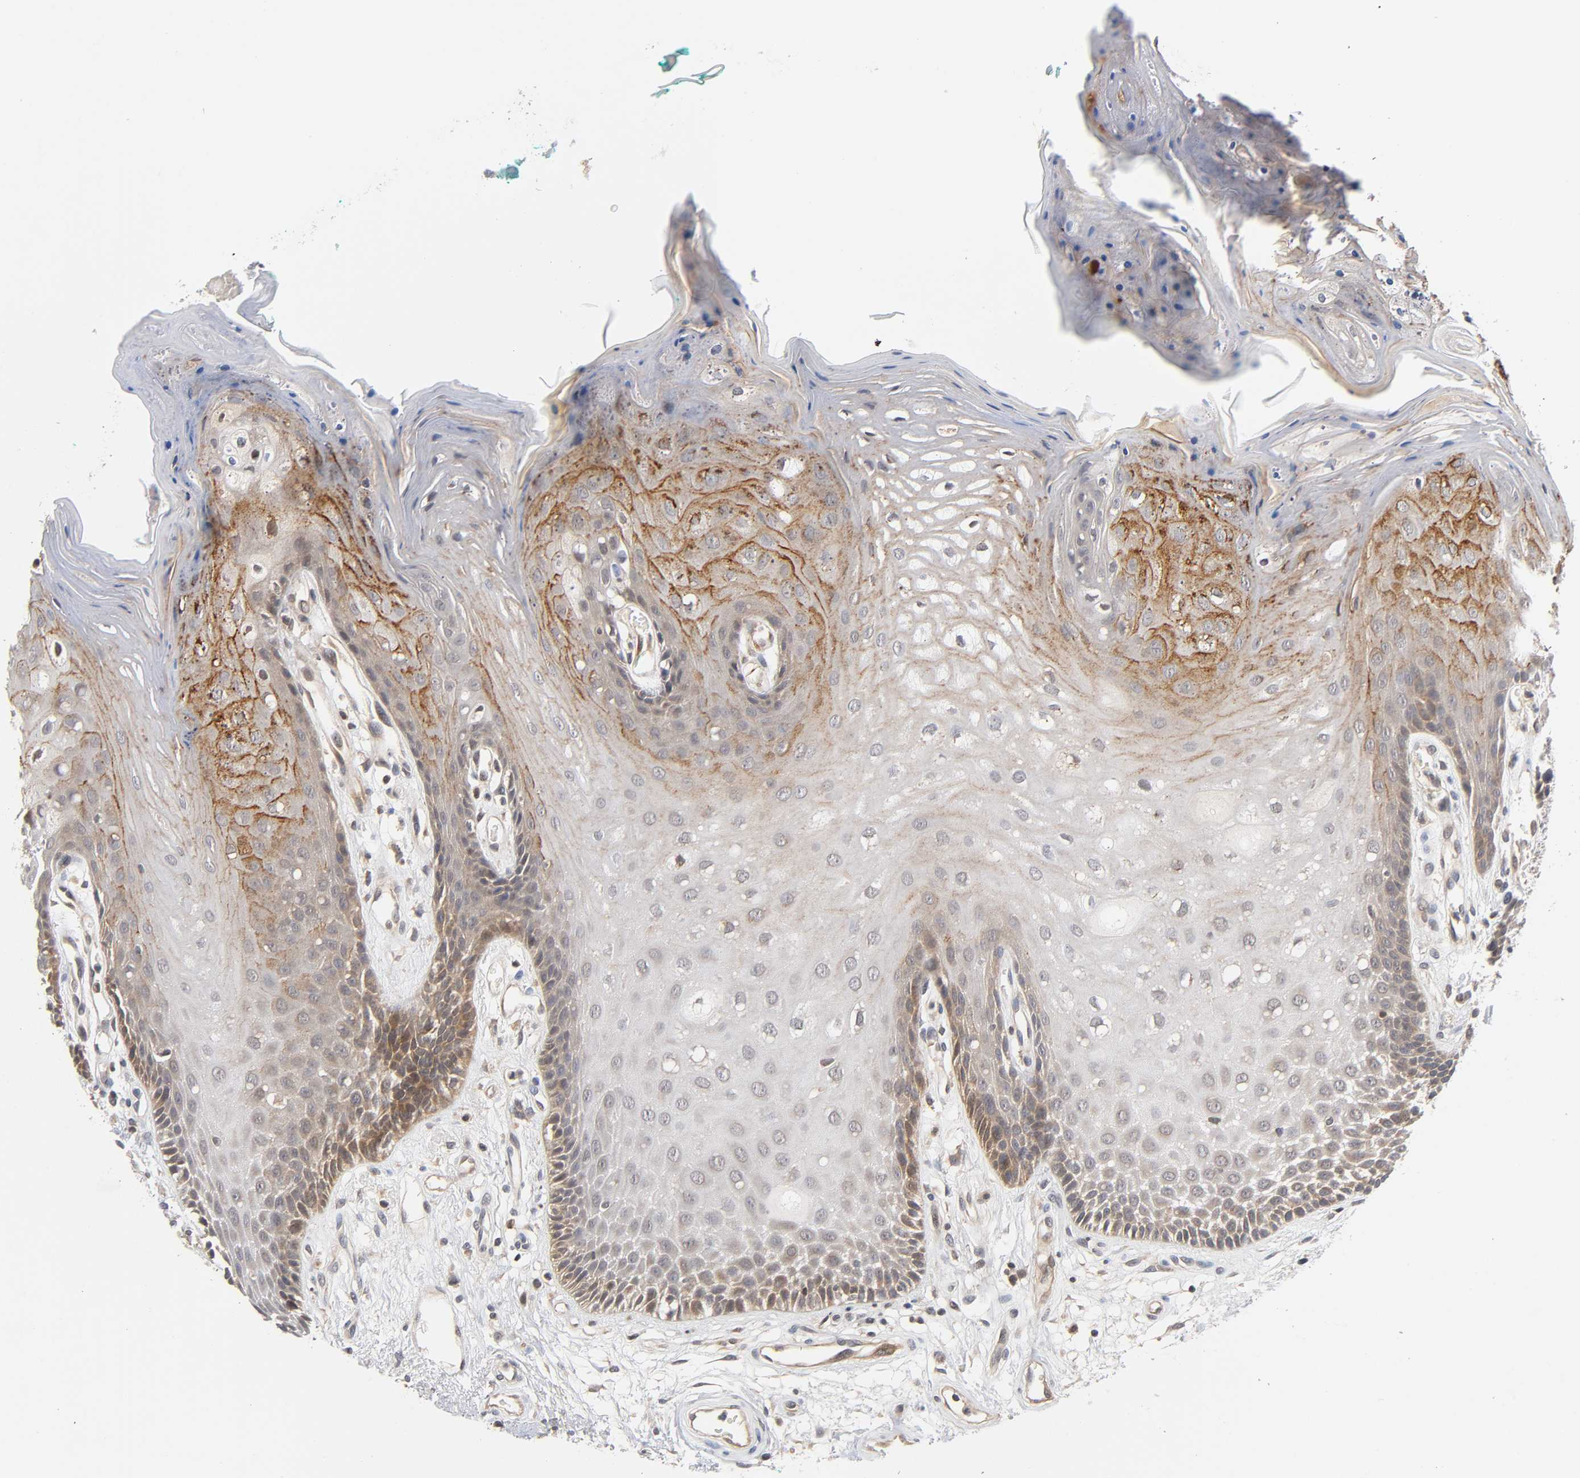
{"staining": {"intensity": "moderate", "quantity": "<25%", "location": "cytoplasmic/membranous"}, "tissue": "oral mucosa", "cell_type": "Squamous epithelial cells", "image_type": "normal", "snomed": [{"axis": "morphology", "description": "Normal tissue, NOS"}, {"axis": "morphology", "description": "Squamous cell carcinoma, NOS"}, {"axis": "topography", "description": "Skeletal muscle"}, {"axis": "topography", "description": "Oral tissue"}, {"axis": "topography", "description": "Head-Neck"}], "caption": "Protein staining exhibits moderate cytoplasmic/membranous positivity in about <25% of squamous epithelial cells in unremarkable oral mucosa.", "gene": "PRKAB1", "patient": {"sex": "female", "age": 84}}